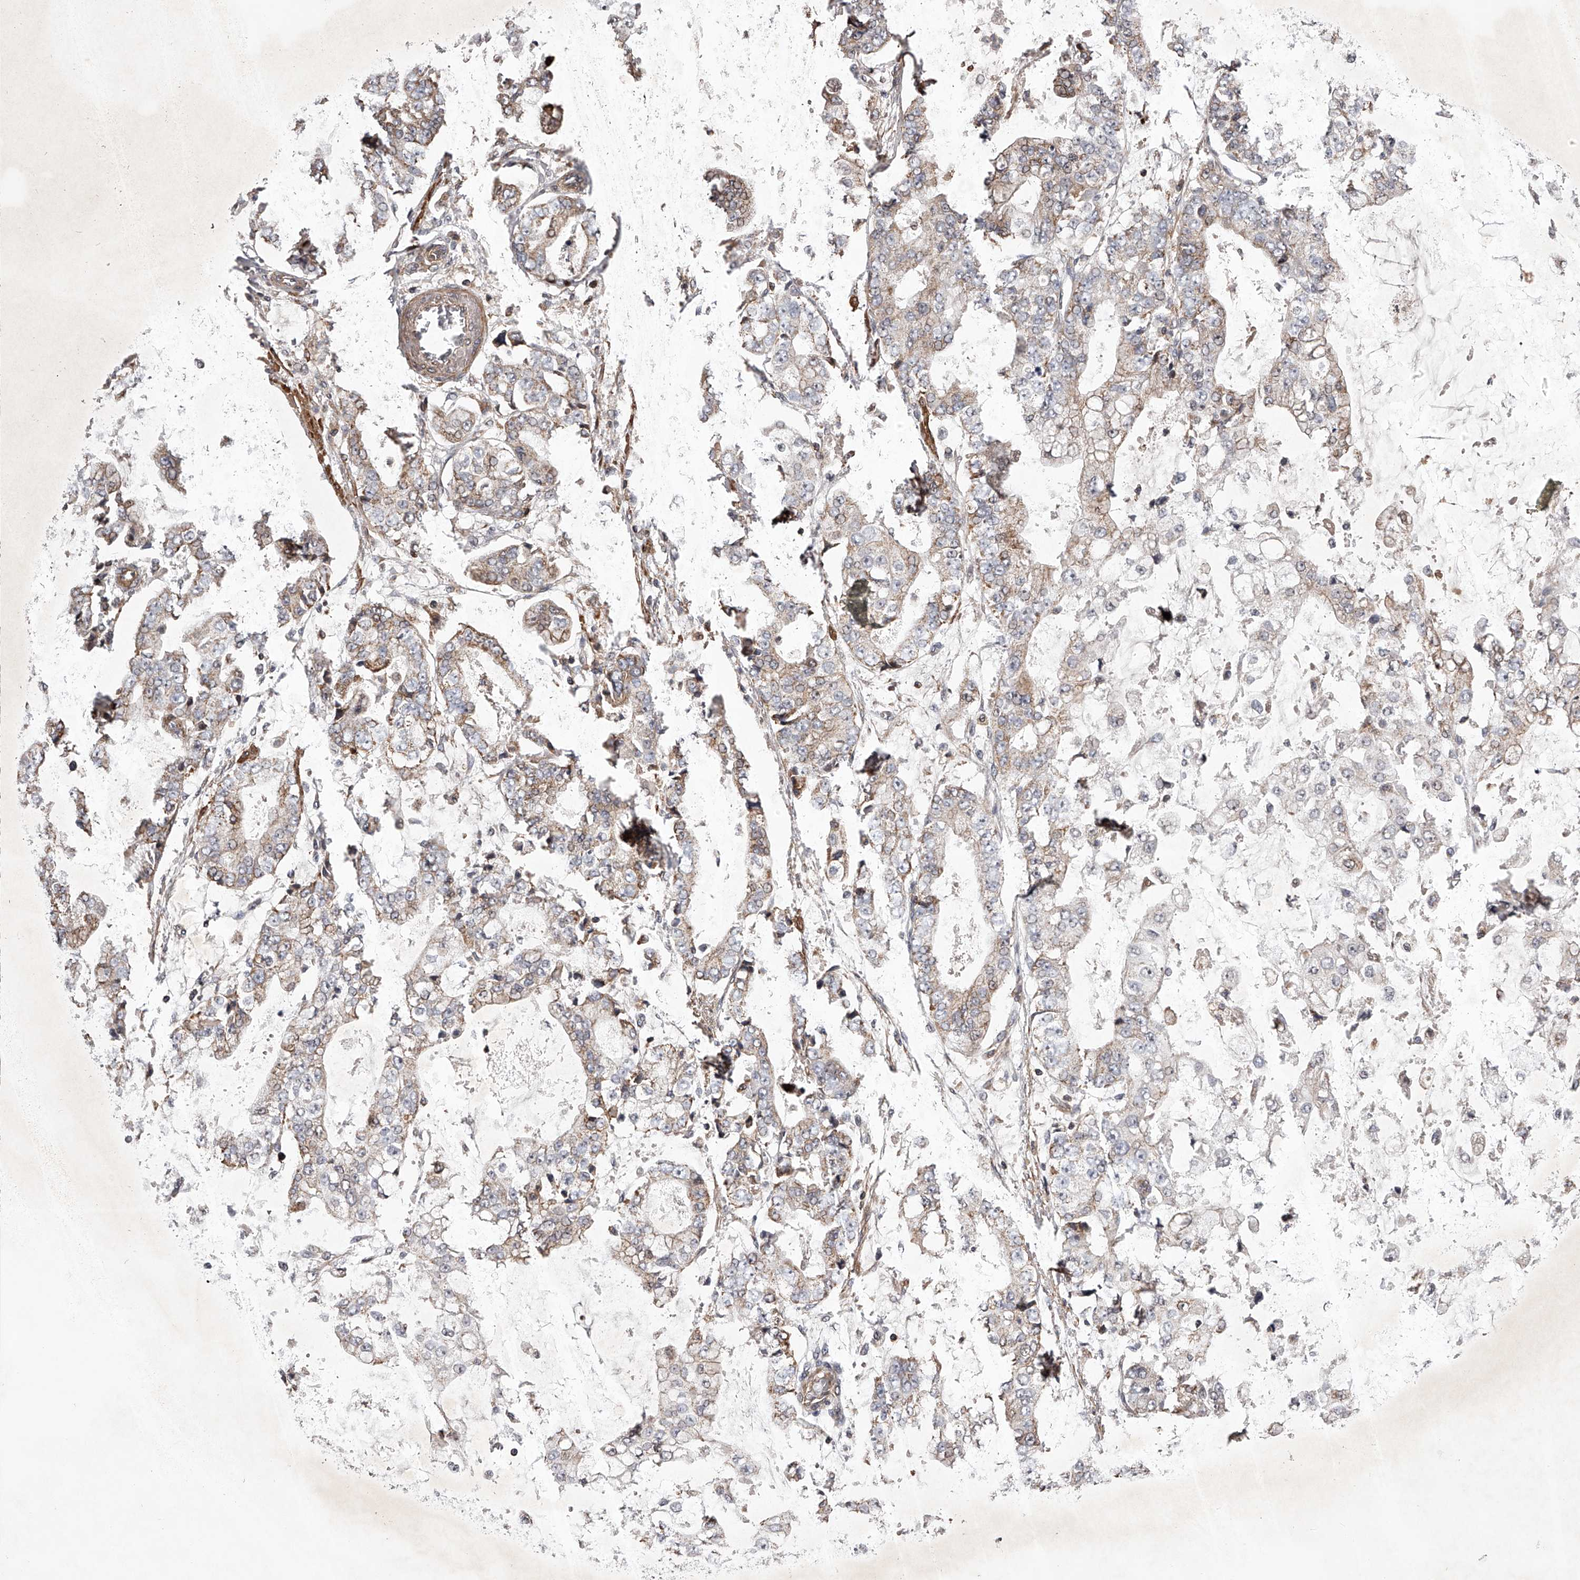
{"staining": {"intensity": "weak", "quantity": "25%-75%", "location": "cytoplasmic/membranous"}, "tissue": "stomach cancer", "cell_type": "Tumor cells", "image_type": "cancer", "snomed": [{"axis": "morphology", "description": "Adenocarcinoma, NOS"}, {"axis": "topography", "description": "Stomach"}], "caption": "The immunohistochemical stain highlights weak cytoplasmic/membranous staining in tumor cells of stomach adenocarcinoma tissue. The staining was performed using DAB (3,3'-diaminobenzidine) to visualize the protein expression in brown, while the nuclei were stained in blue with hematoxylin (Magnification: 20x).", "gene": "RRP36", "patient": {"sex": "male", "age": 76}}